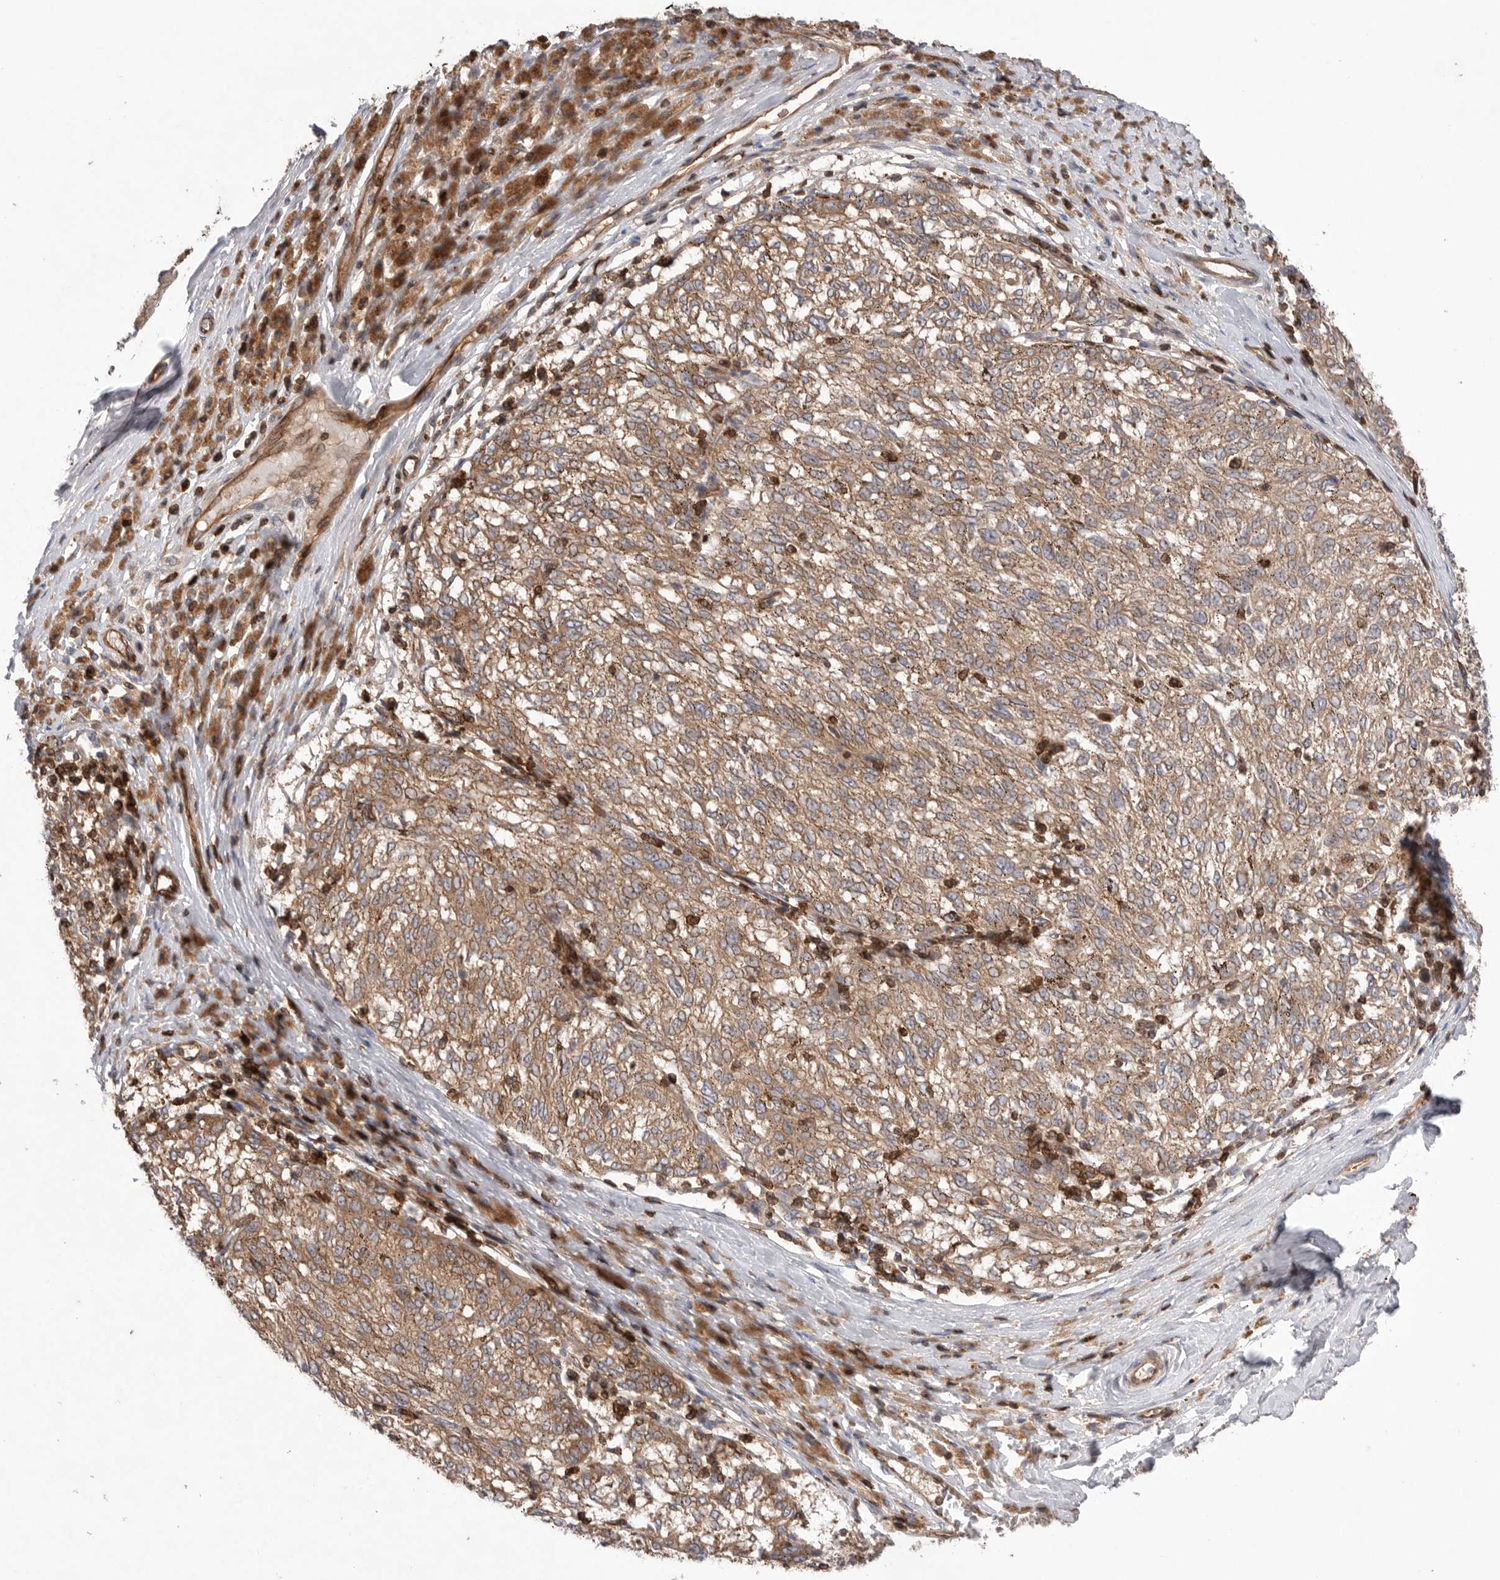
{"staining": {"intensity": "moderate", "quantity": ">75%", "location": "cytoplasmic/membranous"}, "tissue": "melanoma", "cell_type": "Tumor cells", "image_type": "cancer", "snomed": [{"axis": "morphology", "description": "Malignant melanoma, NOS"}, {"axis": "topography", "description": "Skin"}], "caption": "DAB immunohistochemical staining of malignant melanoma displays moderate cytoplasmic/membranous protein positivity in about >75% of tumor cells.", "gene": "PRKCH", "patient": {"sex": "female", "age": 72}}